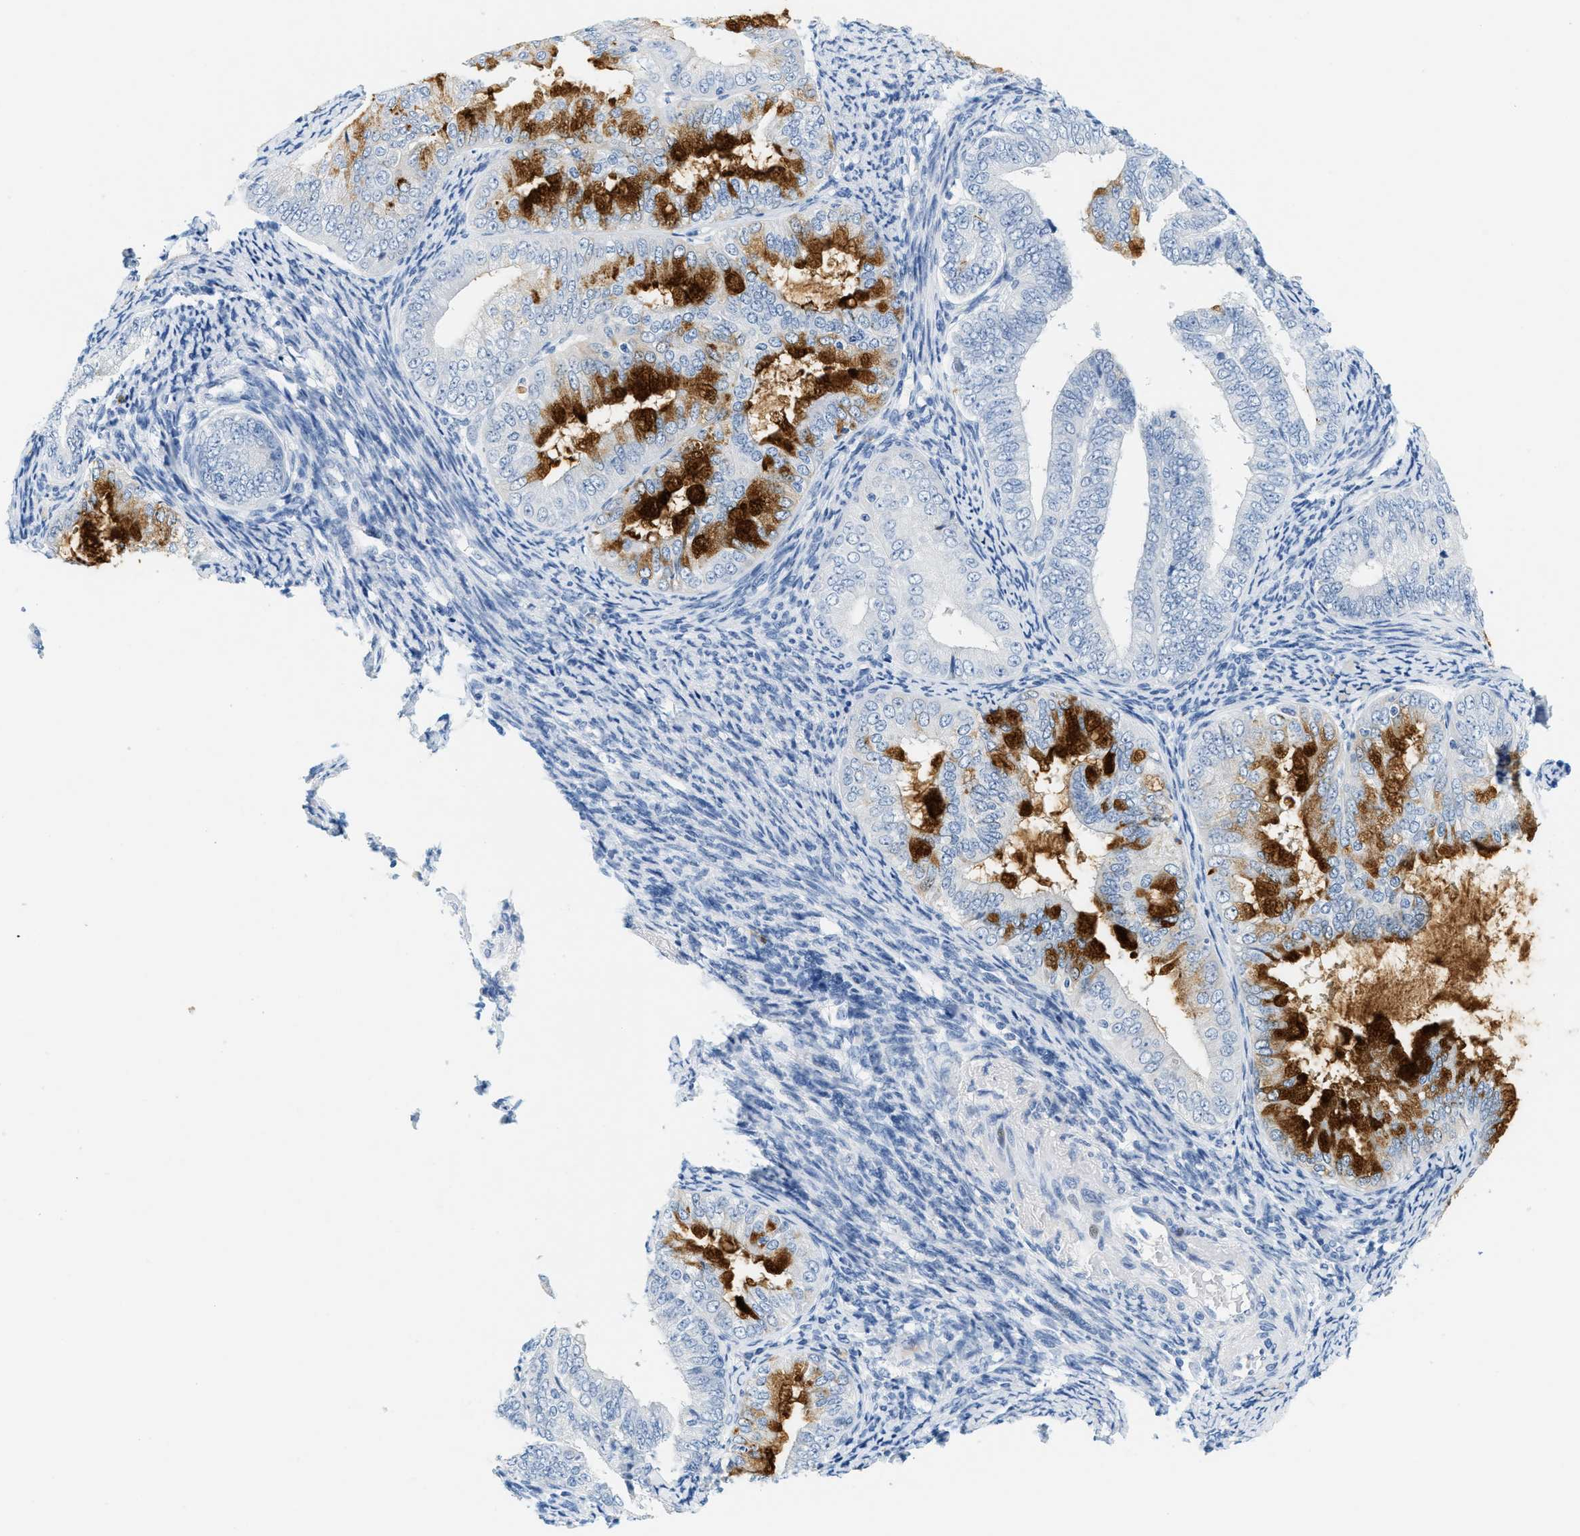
{"staining": {"intensity": "strong", "quantity": "25%-75%", "location": "cytoplasmic/membranous"}, "tissue": "endometrial cancer", "cell_type": "Tumor cells", "image_type": "cancer", "snomed": [{"axis": "morphology", "description": "Adenocarcinoma, NOS"}, {"axis": "topography", "description": "Endometrium"}], "caption": "This is an image of IHC staining of endometrial cancer, which shows strong positivity in the cytoplasmic/membranous of tumor cells.", "gene": "LCN2", "patient": {"sex": "female", "age": 63}}